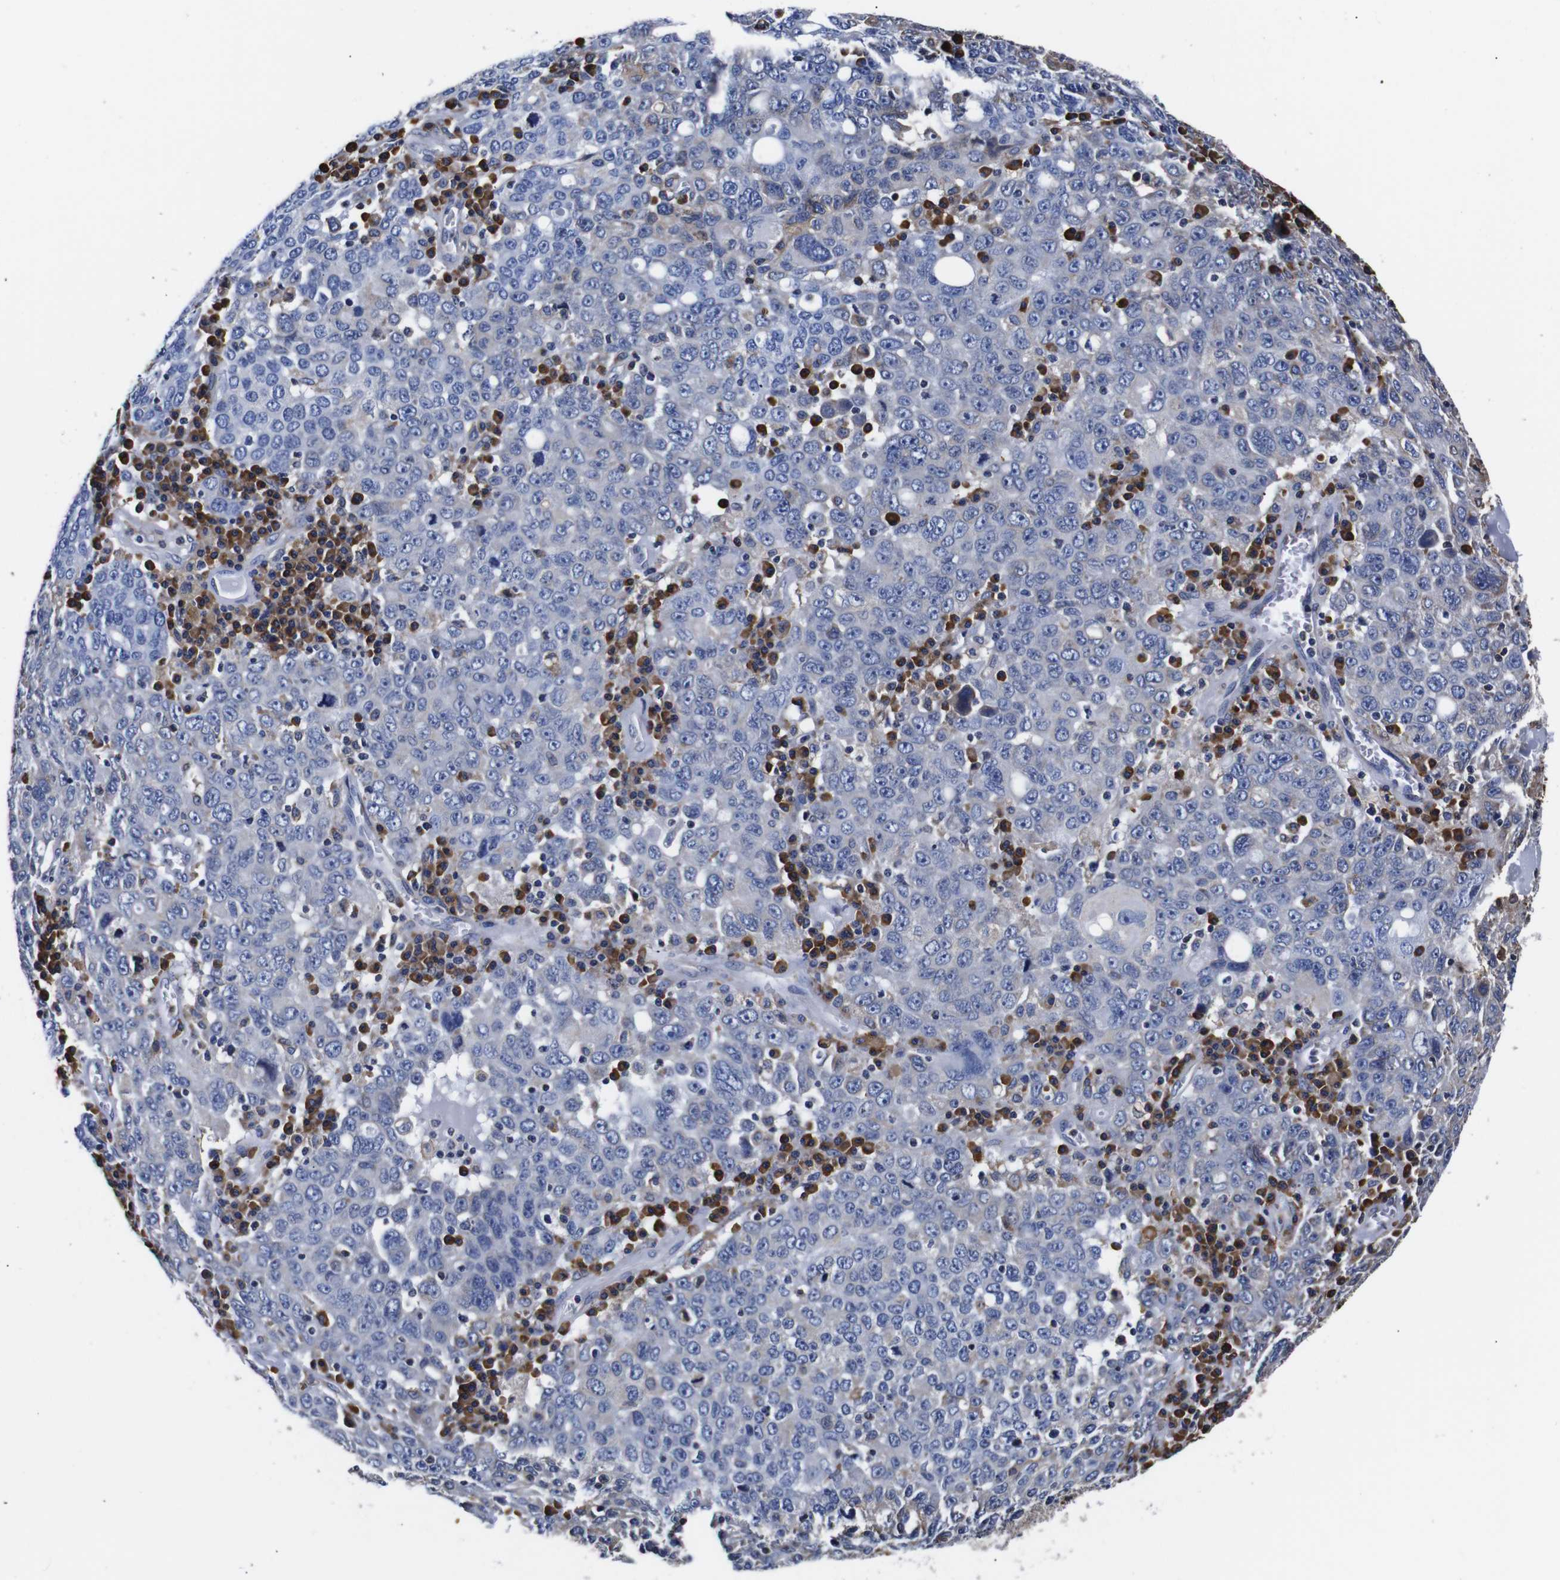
{"staining": {"intensity": "negative", "quantity": "none", "location": "none"}, "tissue": "ovarian cancer", "cell_type": "Tumor cells", "image_type": "cancer", "snomed": [{"axis": "morphology", "description": "Carcinoma, endometroid"}, {"axis": "topography", "description": "Ovary"}], "caption": "A photomicrograph of human ovarian endometroid carcinoma is negative for staining in tumor cells.", "gene": "PPIB", "patient": {"sex": "female", "age": 62}}